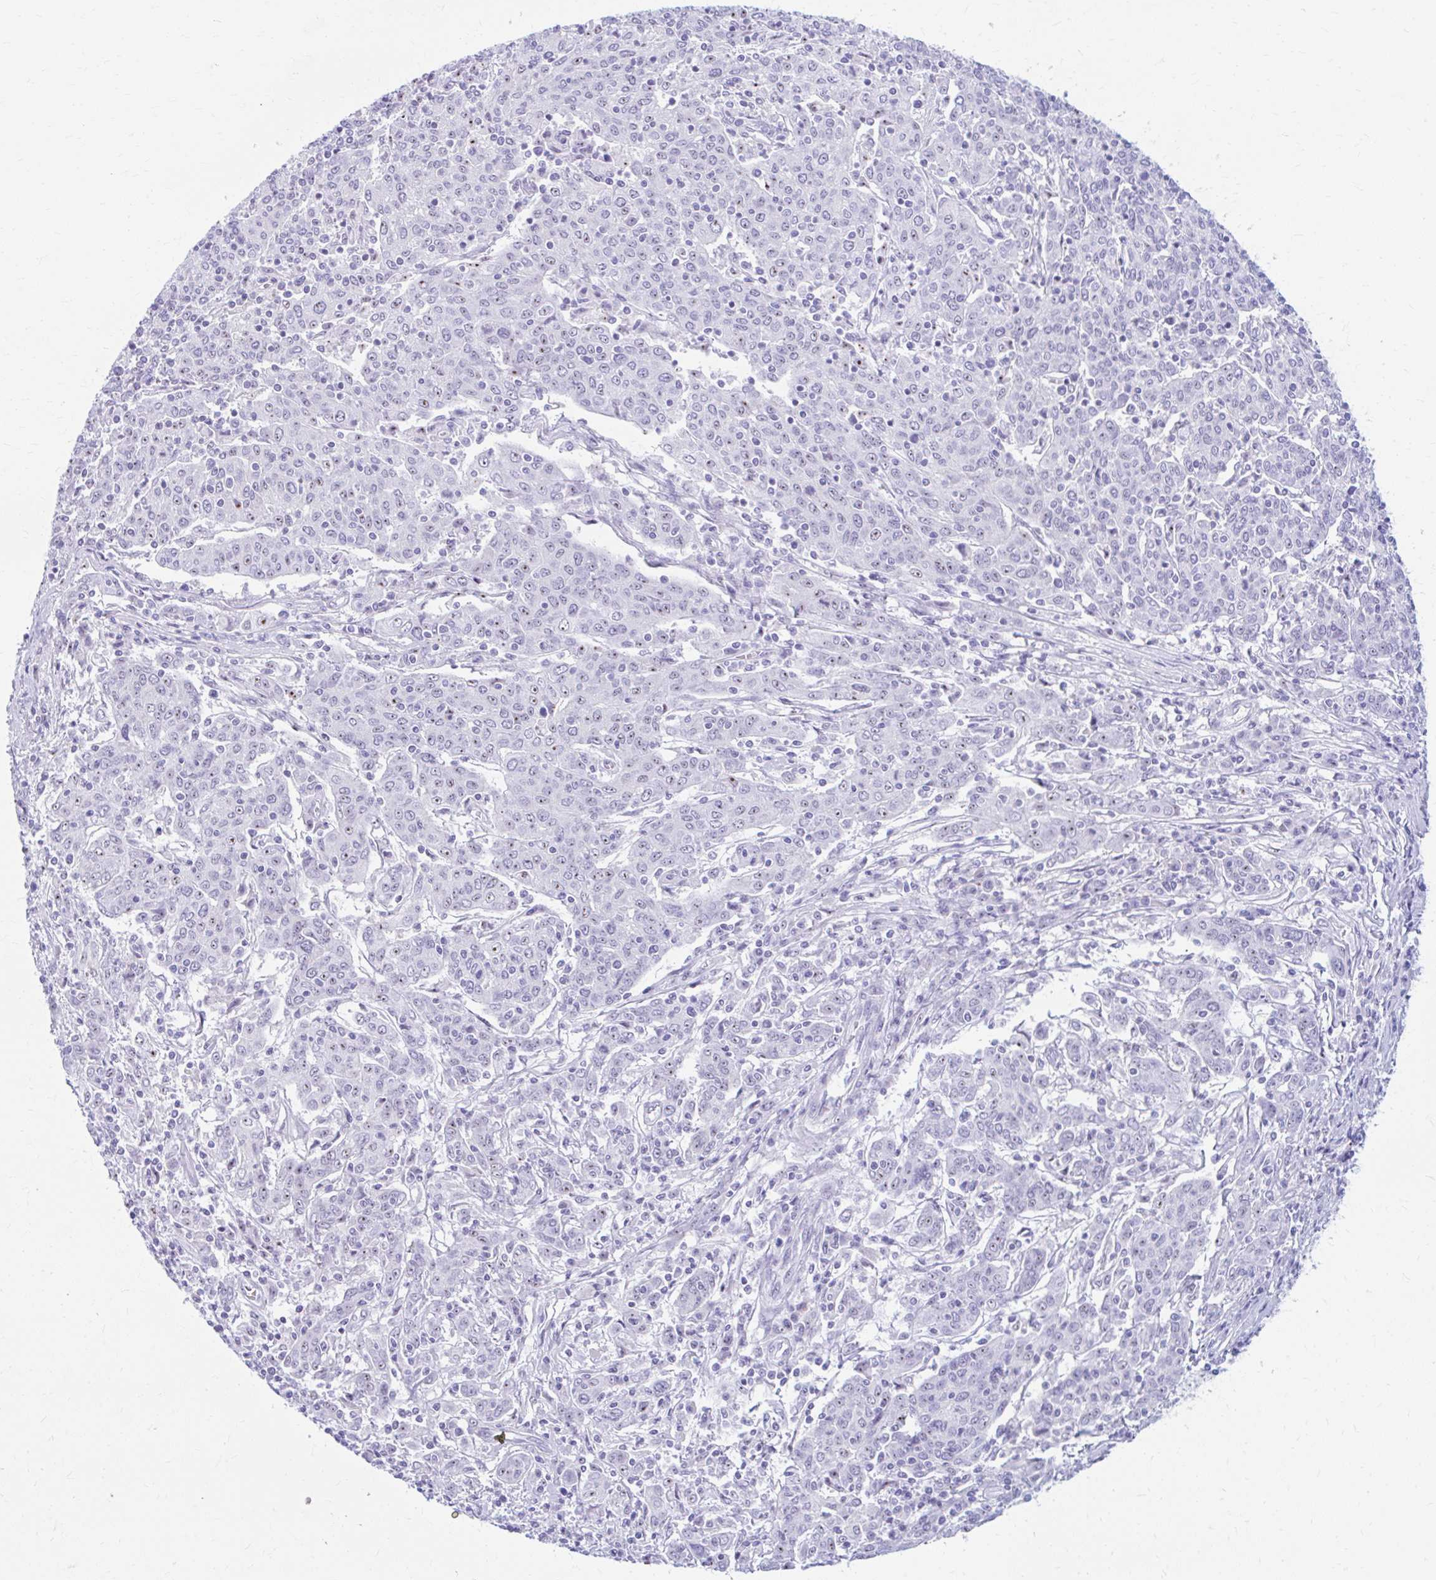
{"staining": {"intensity": "moderate", "quantity": "<25%", "location": "nuclear"}, "tissue": "cervical cancer", "cell_type": "Tumor cells", "image_type": "cancer", "snomed": [{"axis": "morphology", "description": "Squamous cell carcinoma, NOS"}, {"axis": "topography", "description": "Cervix"}], "caption": "Immunohistochemical staining of human cervical cancer displays low levels of moderate nuclear protein expression in approximately <25% of tumor cells.", "gene": "FTSJ3", "patient": {"sex": "female", "age": 67}}